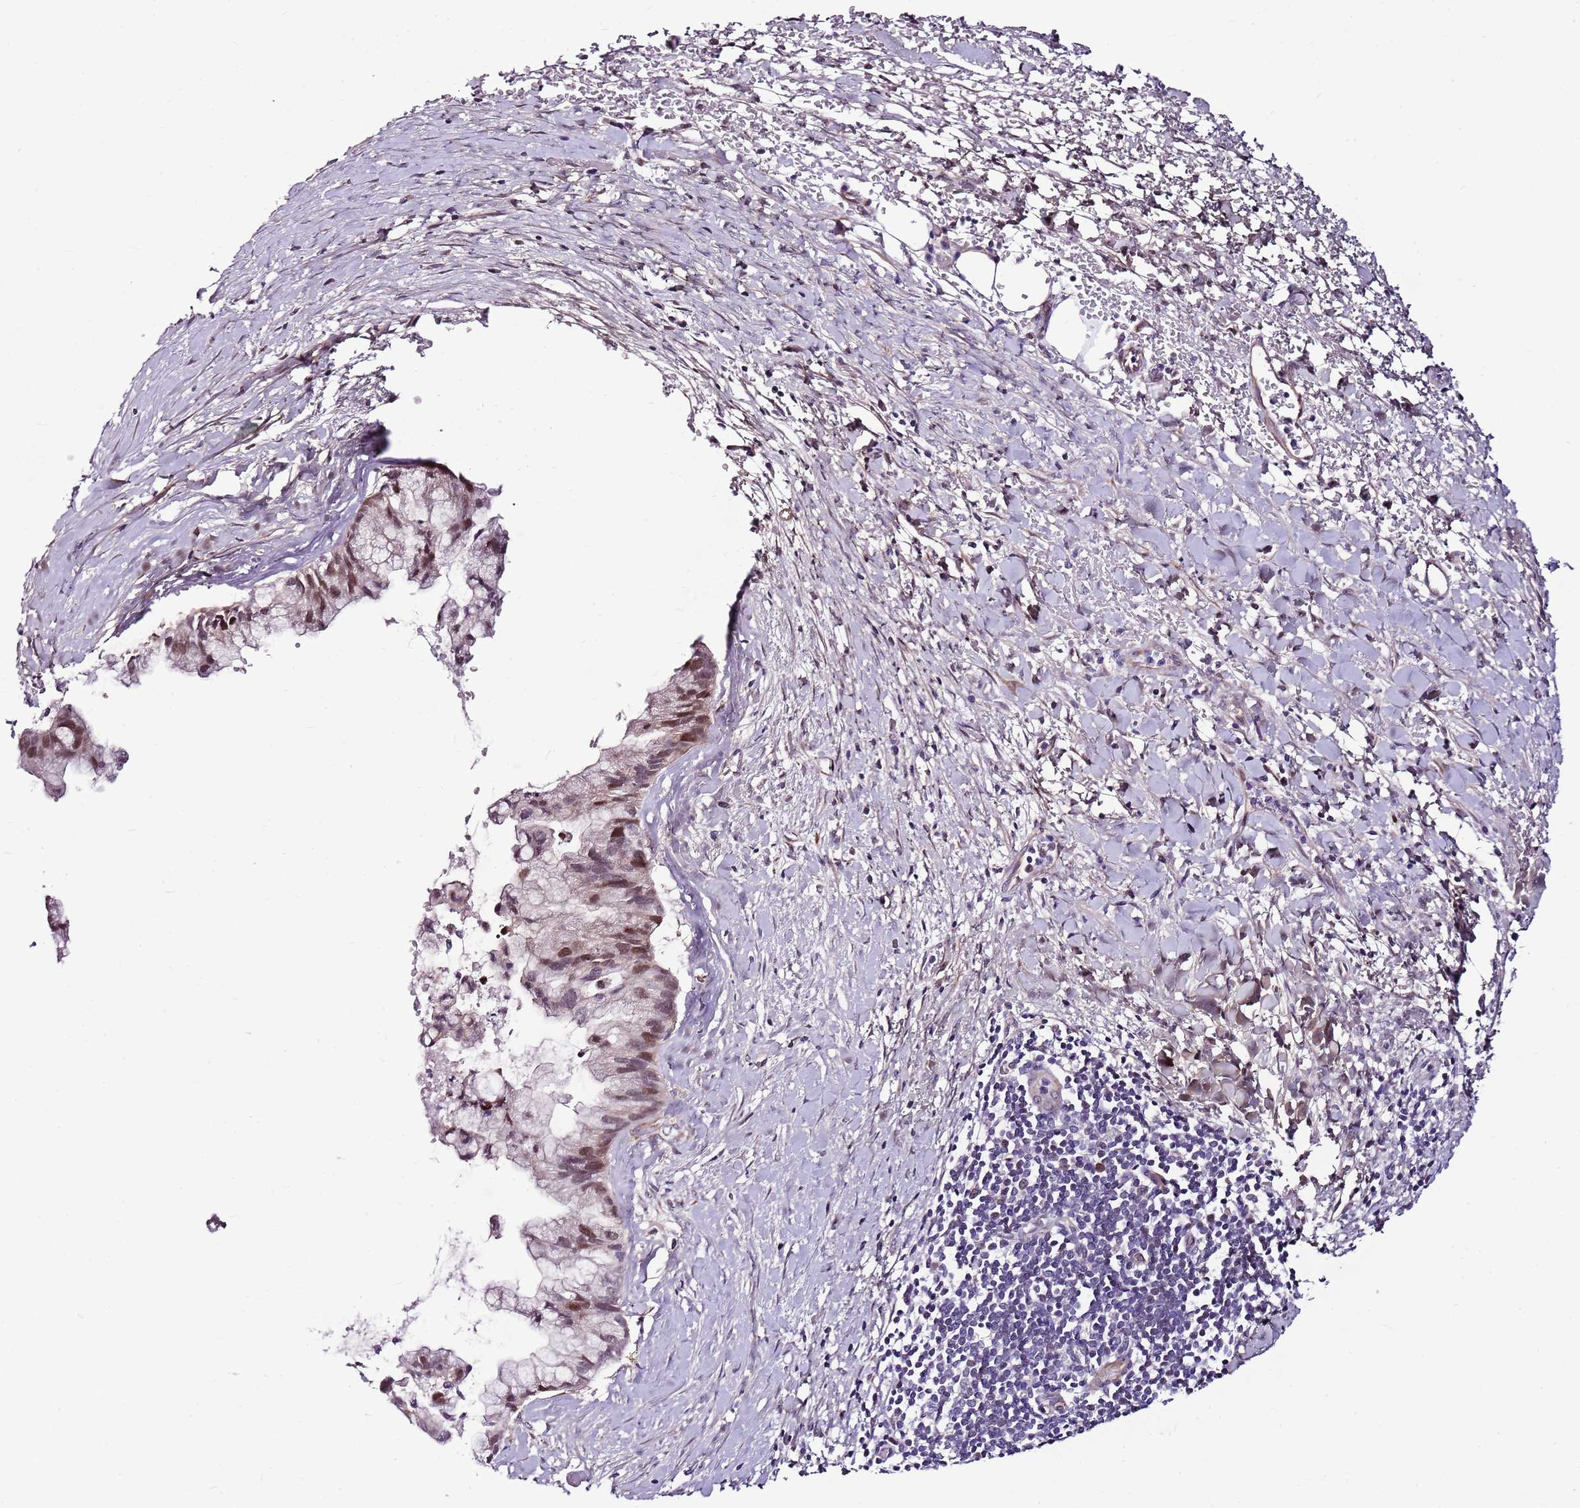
{"staining": {"intensity": "moderate", "quantity": ">75%", "location": "nuclear"}, "tissue": "pancreatic cancer", "cell_type": "Tumor cells", "image_type": "cancer", "snomed": [{"axis": "morphology", "description": "Adenocarcinoma, NOS"}, {"axis": "topography", "description": "Pancreas"}], "caption": "Immunohistochemistry (IHC) of human pancreatic adenocarcinoma demonstrates medium levels of moderate nuclear staining in approximately >75% of tumor cells.", "gene": "POLE3", "patient": {"sex": "male", "age": 73}}